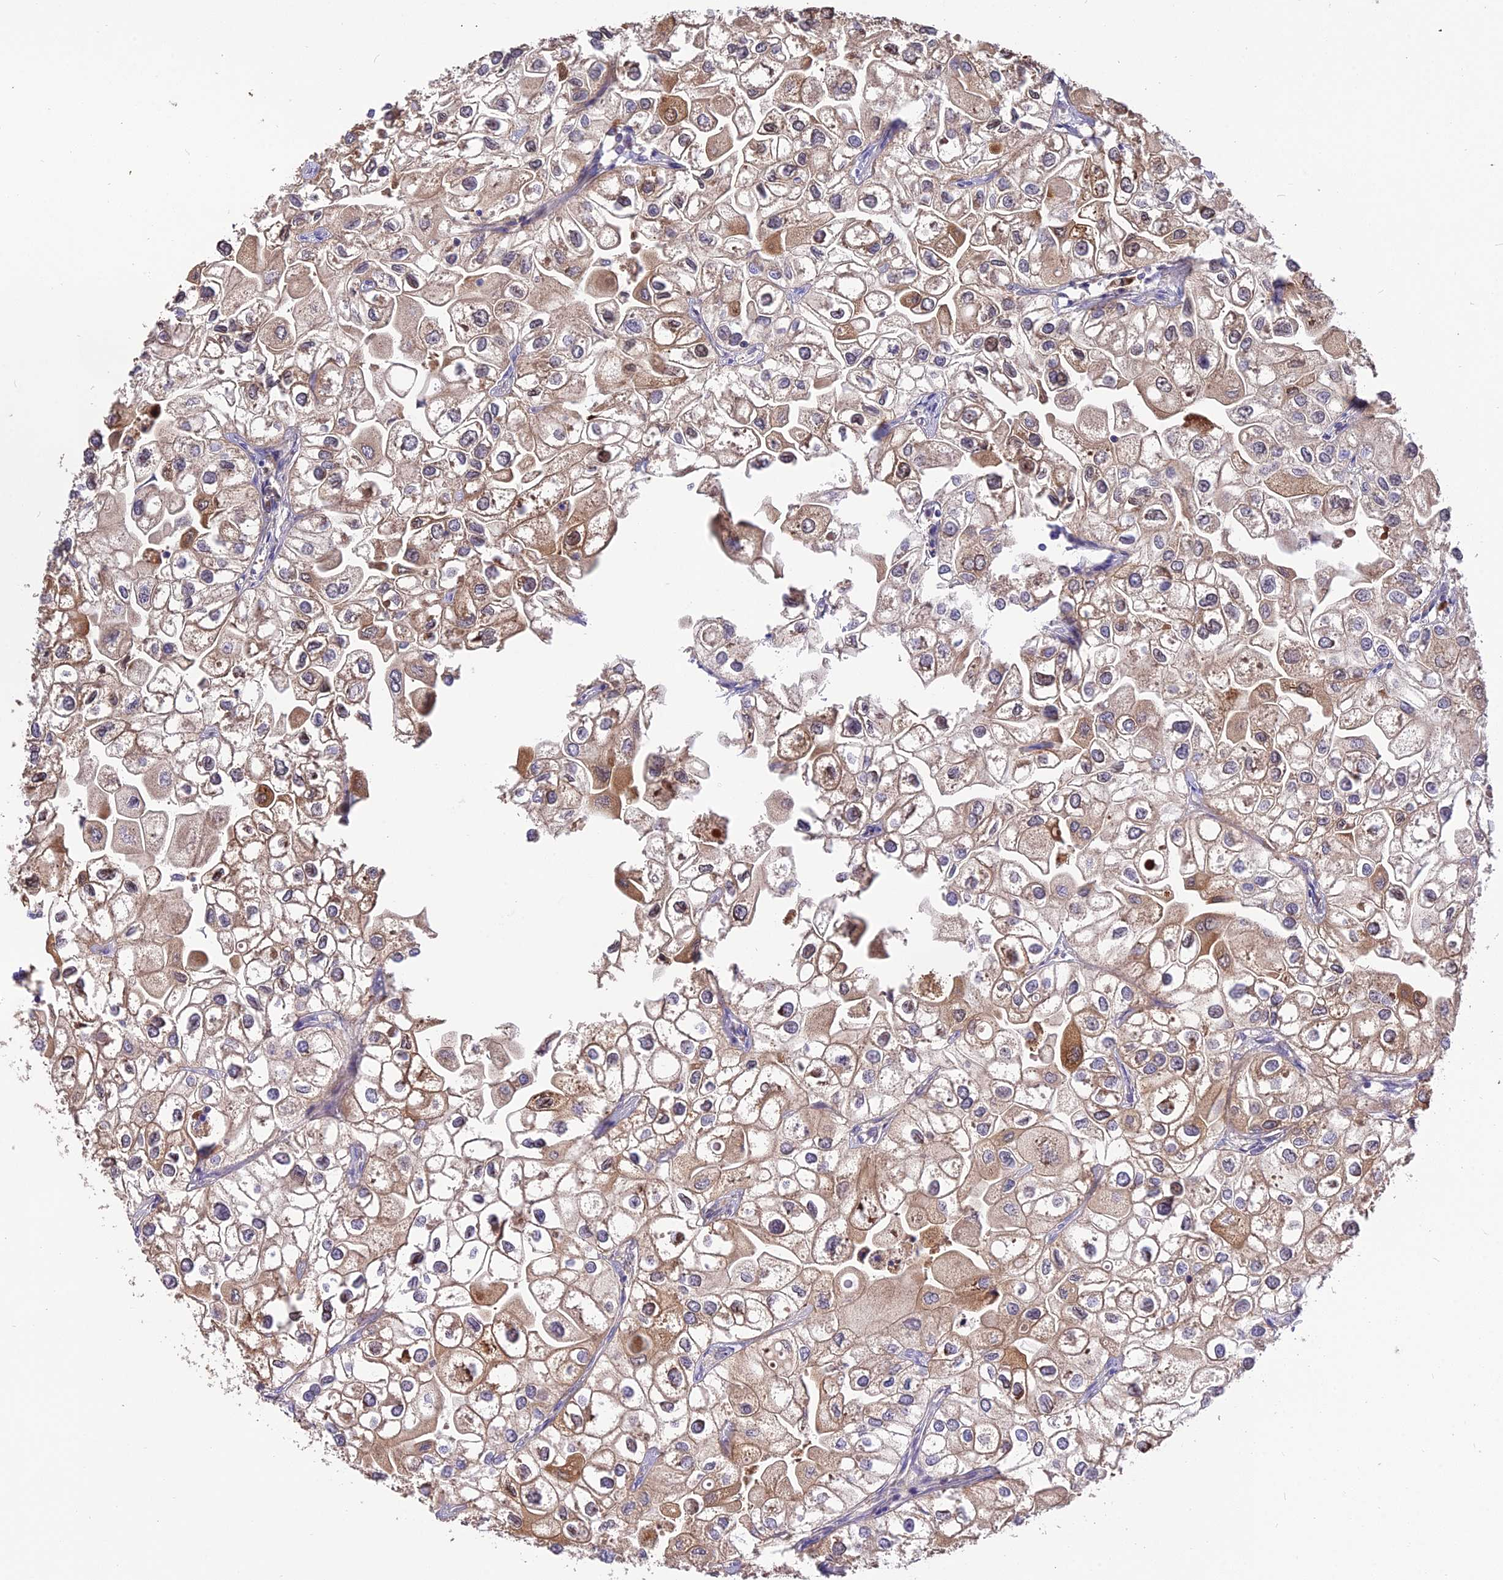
{"staining": {"intensity": "moderate", "quantity": ">75%", "location": "cytoplasmic/membranous,nuclear"}, "tissue": "urothelial cancer", "cell_type": "Tumor cells", "image_type": "cancer", "snomed": [{"axis": "morphology", "description": "Urothelial carcinoma, High grade"}, {"axis": "topography", "description": "Urinary bladder"}], "caption": "This histopathology image displays urothelial carcinoma (high-grade) stained with immunohistochemistry (IHC) to label a protein in brown. The cytoplasmic/membranous and nuclear of tumor cells show moderate positivity for the protein. Nuclei are counter-stained blue.", "gene": "ROCK1", "patient": {"sex": "male", "age": 64}}